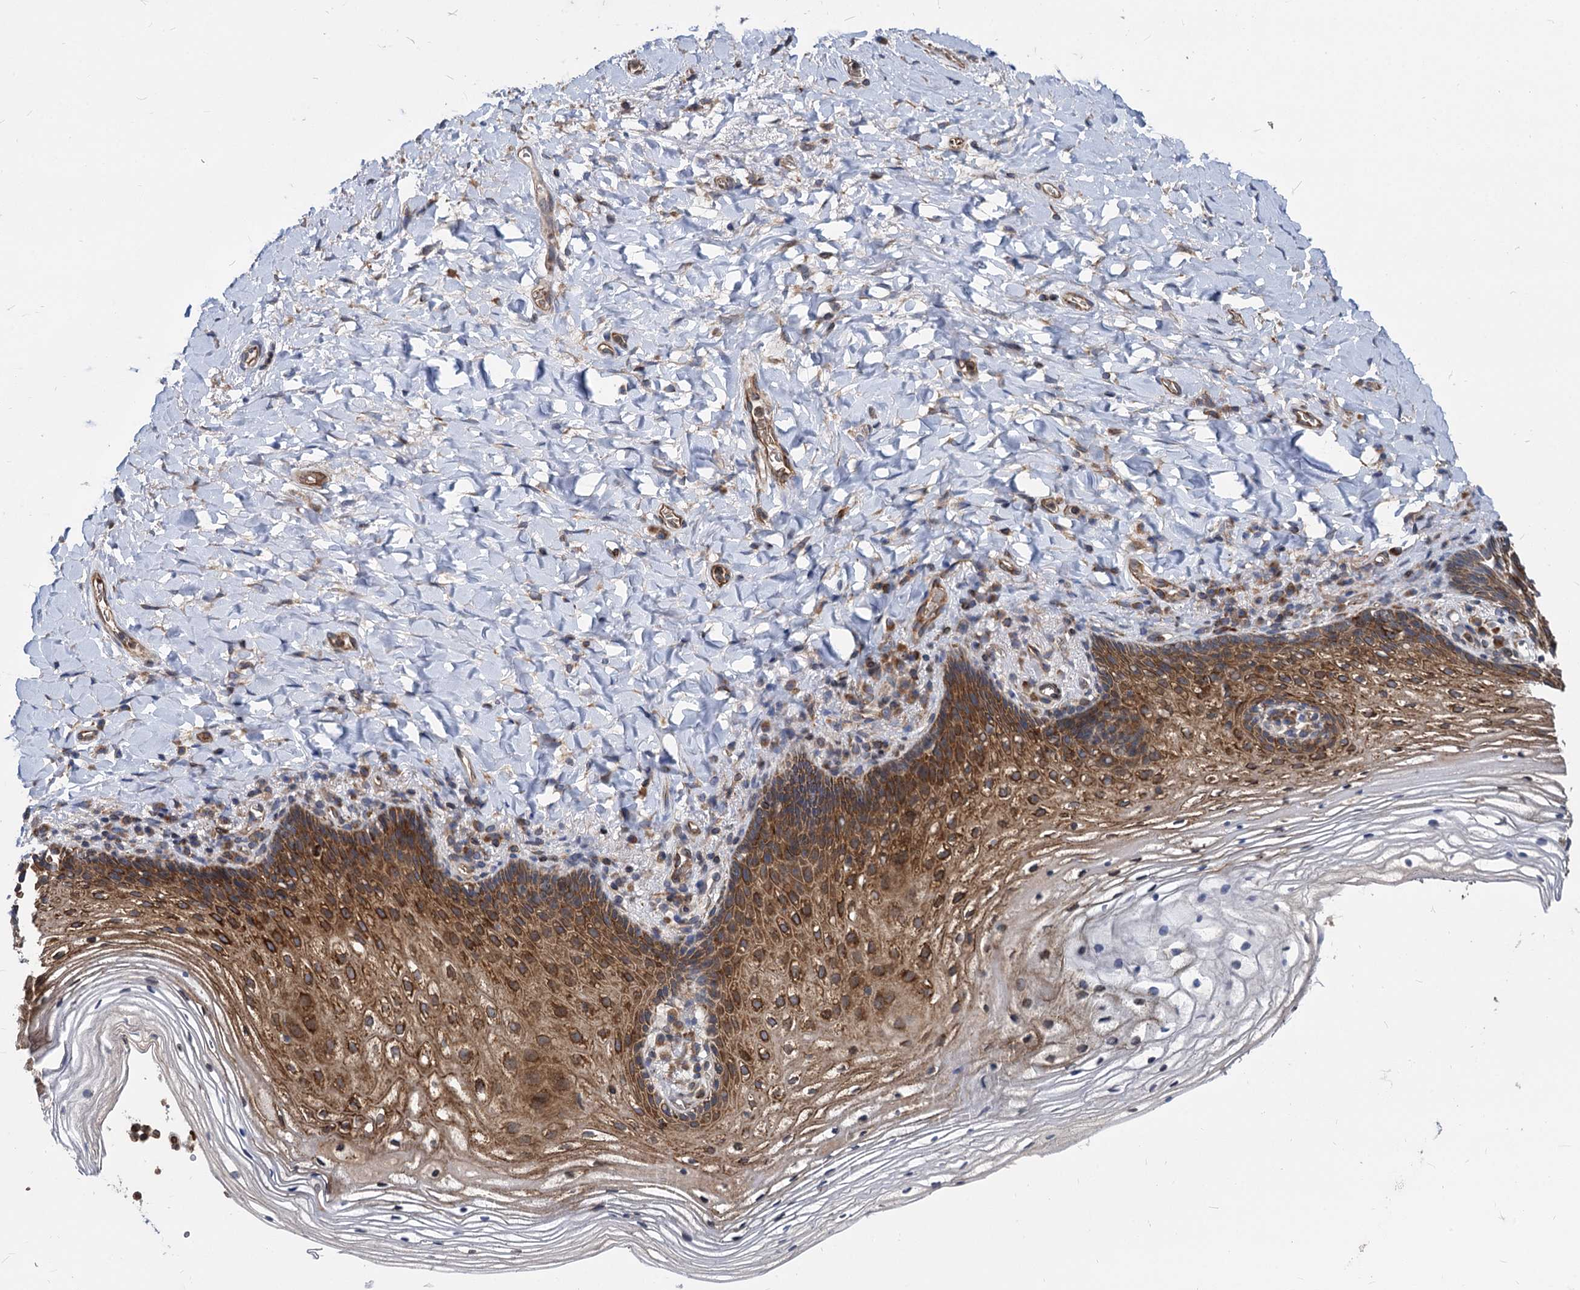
{"staining": {"intensity": "strong", "quantity": ">75%", "location": "cytoplasmic/membranous"}, "tissue": "vagina", "cell_type": "Squamous epithelial cells", "image_type": "normal", "snomed": [{"axis": "morphology", "description": "Normal tissue, NOS"}, {"axis": "topography", "description": "Vagina"}], "caption": "Squamous epithelial cells display strong cytoplasmic/membranous positivity in approximately >75% of cells in normal vagina.", "gene": "STIM1", "patient": {"sex": "female", "age": 60}}